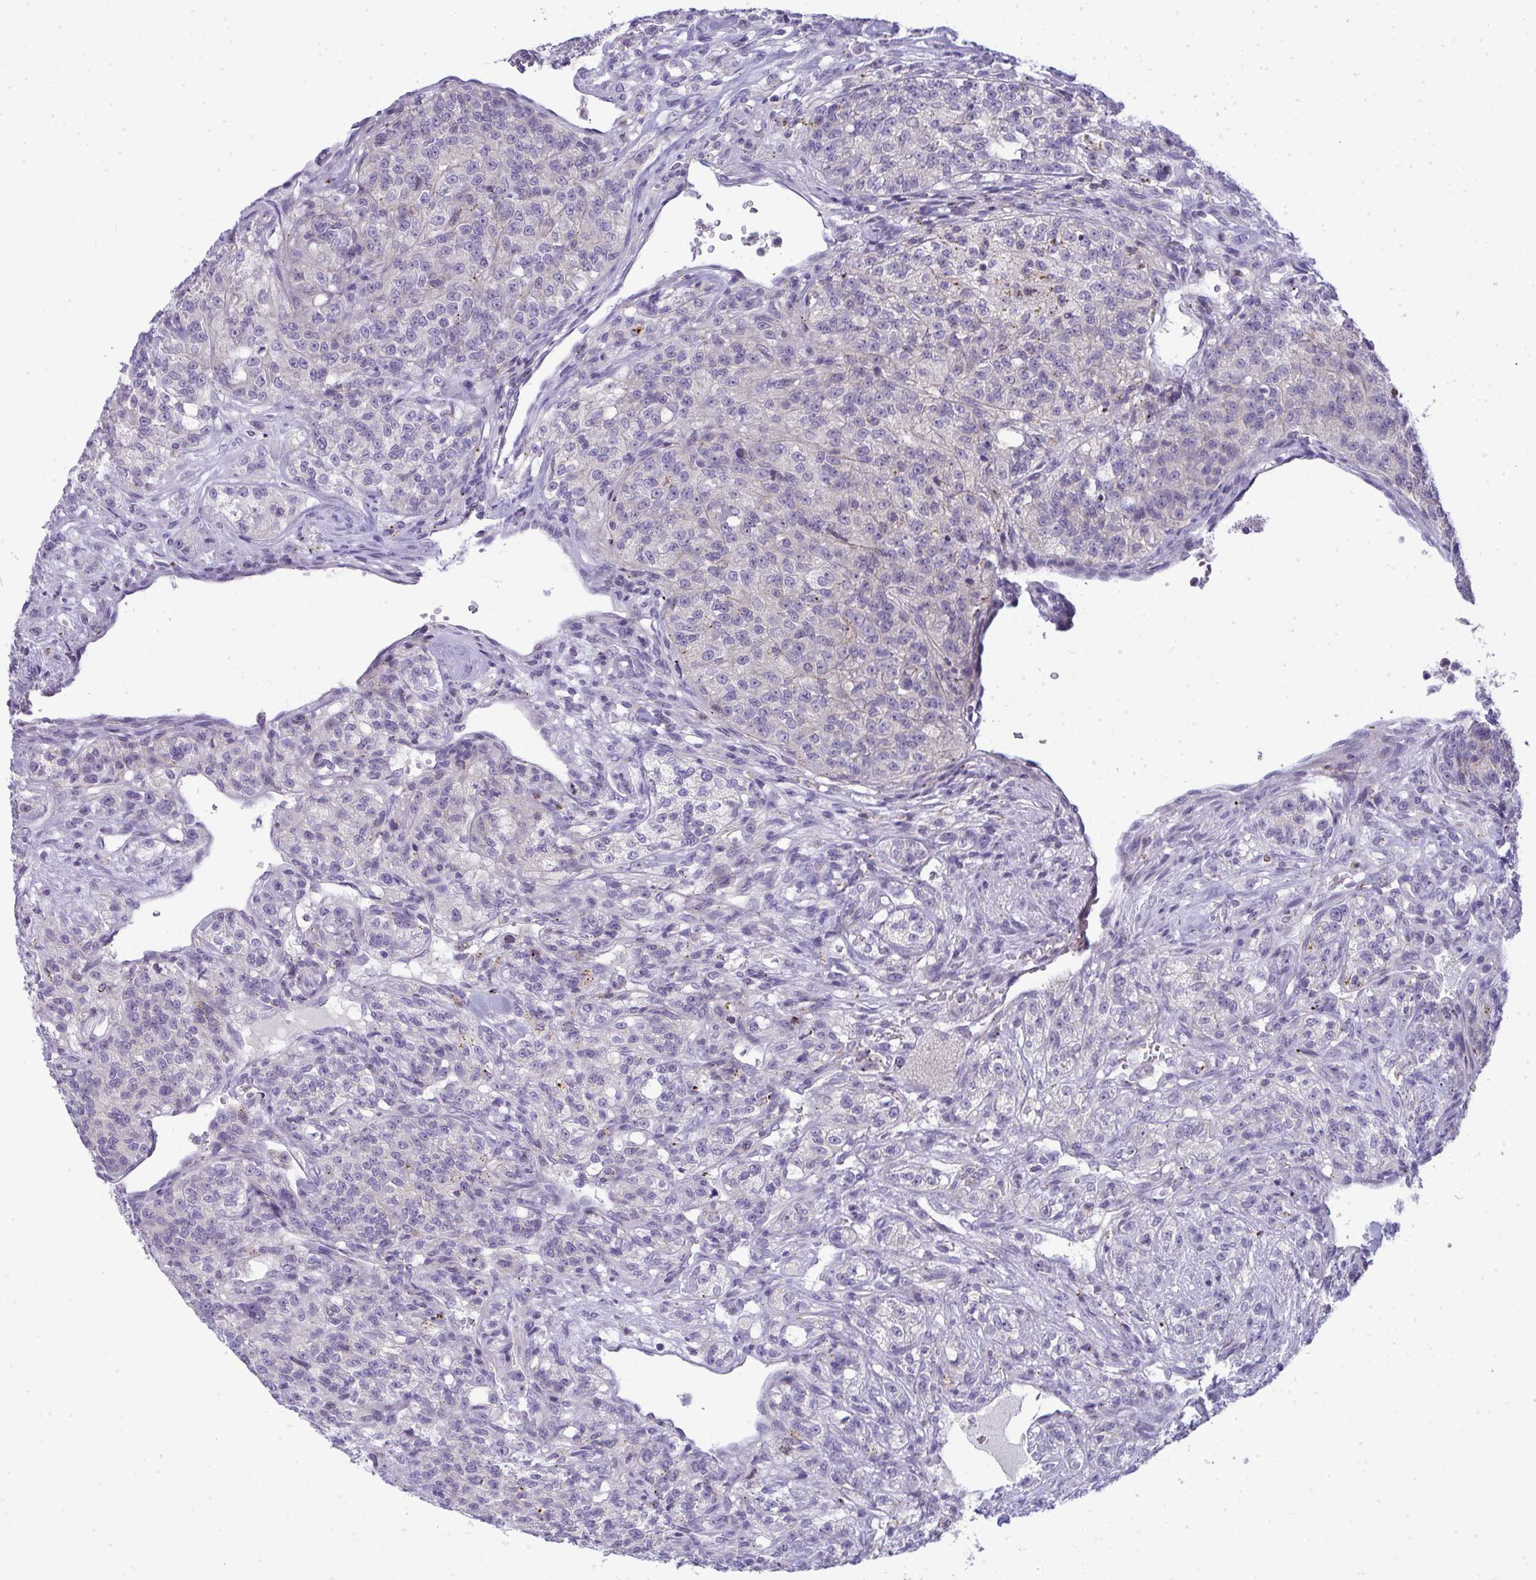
{"staining": {"intensity": "negative", "quantity": "none", "location": "none"}, "tissue": "renal cancer", "cell_type": "Tumor cells", "image_type": "cancer", "snomed": [{"axis": "morphology", "description": "Adenocarcinoma, NOS"}, {"axis": "topography", "description": "Kidney"}], "caption": "This is an immunohistochemistry (IHC) histopathology image of human renal cancer (adenocarcinoma). There is no staining in tumor cells.", "gene": "VPS4B", "patient": {"sex": "female", "age": 63}}